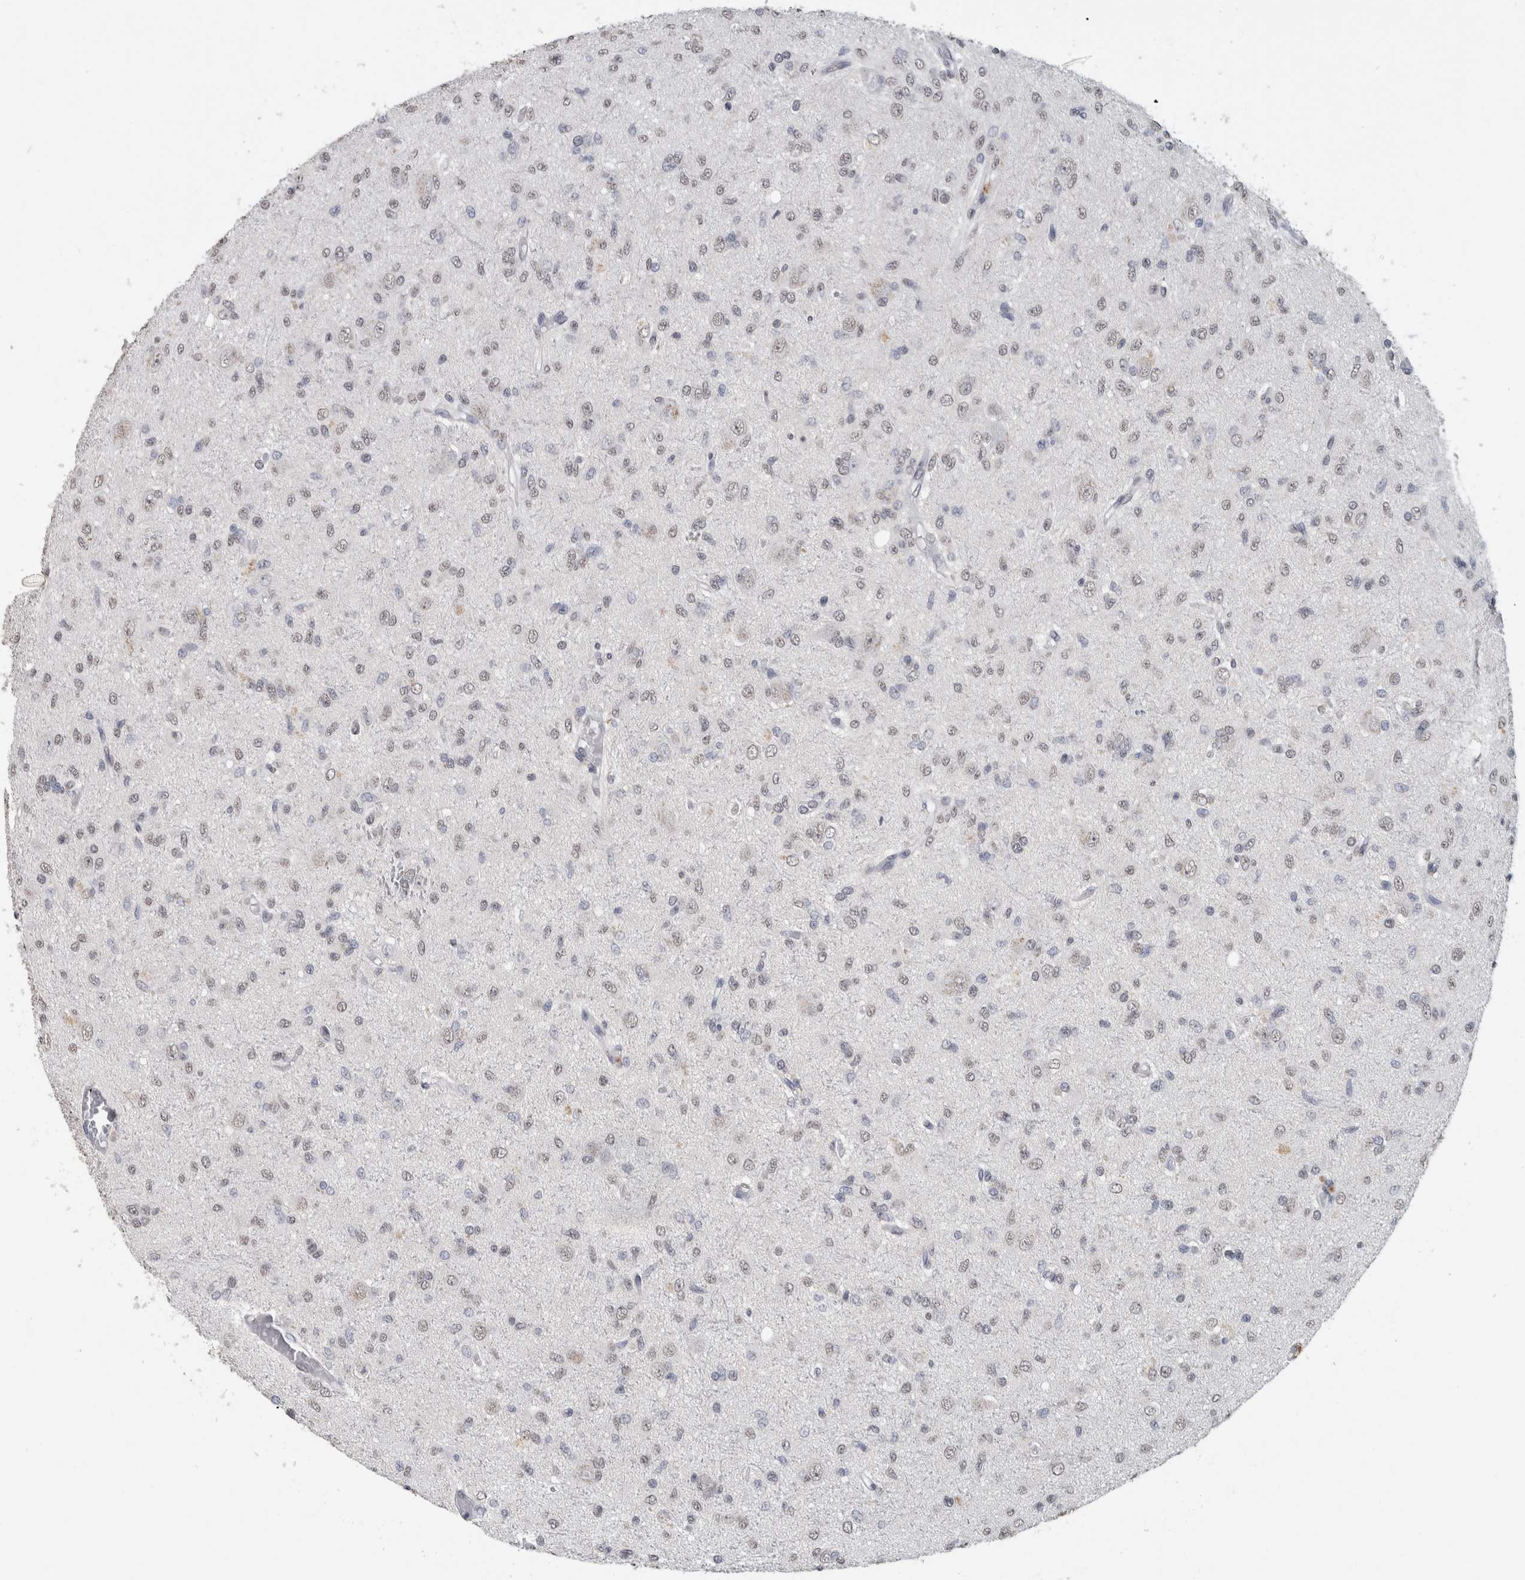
{"staining": {"intensity": "negative", "quantity": "none", "location": "none"}, "tissue": "glioma", "cell_type": "Tumor cells", "image_type": "cancer", "snomed": [{"axis": "morphology", "description": "Glioma, malignant, High grade"}, {"axis": "topography", "description": "Brain"}], "caption": "Immunohistochemistry histopathology image of neoplastic tissue: human malignant glioma (high-grade) stained with DAB reveals no significant protein staining in tumor cells. Nuclei are stained in blue.", "gene": "LTBP1", "patient": {"sex": "female", "age": 59}}